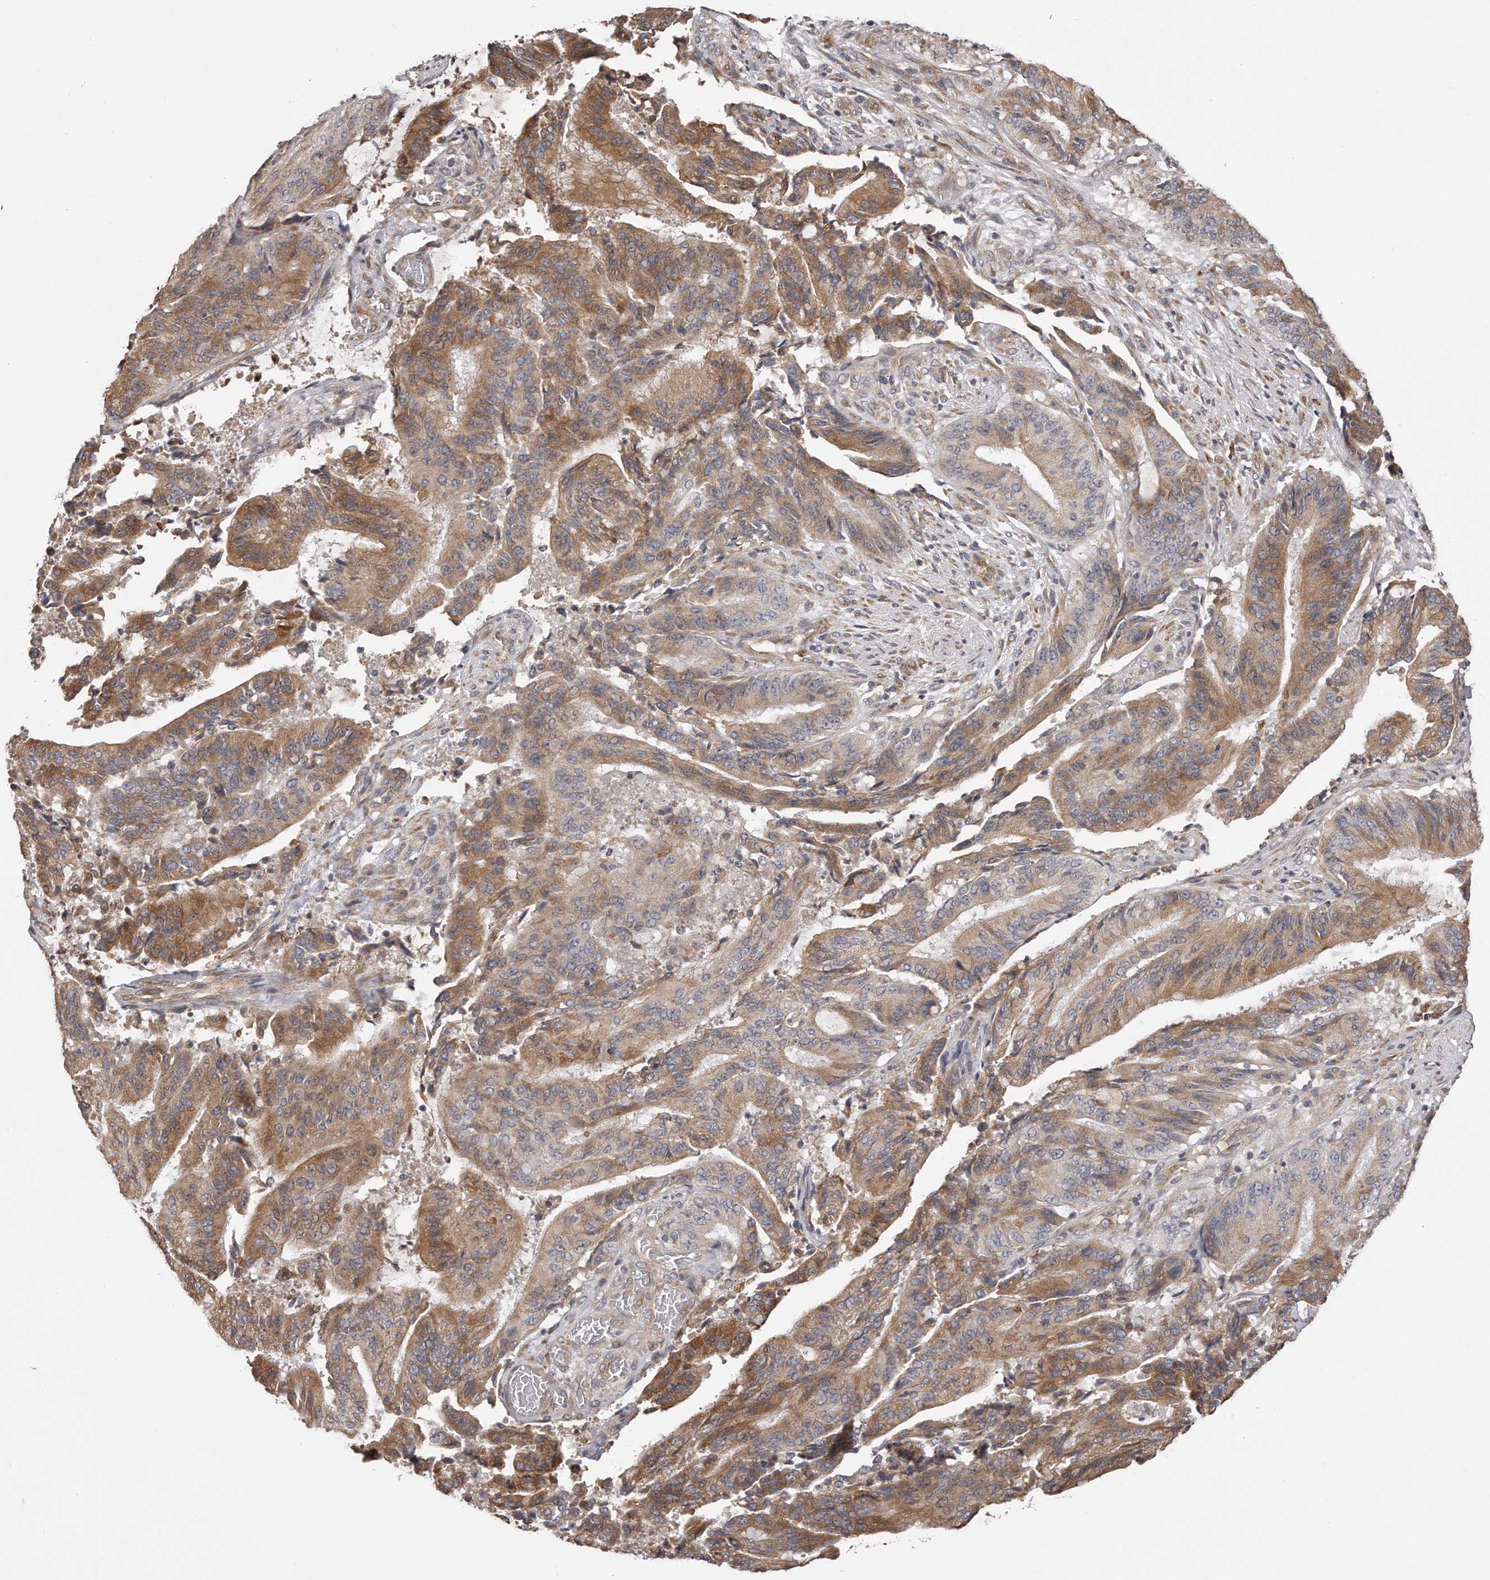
{"staining": {"intensity": "moderate", "quantity": ">75%", "location": "cytoplasmic/membranous"}, "tissue": "liver cancer", "cell_type": "Tumor cells", "image_type": "cancer", "snomed": [{"axis": "morphology", "description": "Normal tissue, NOS"}, {"axis": "morphology", "description": "Cholangiocarcinoma"}, {"axis": "topography", "description": "Liver"}, {"axis": "topography", "description": "Peripheral nerve tissue"}], "caption": "IHC of liver cancer (cholangiocarcinoma) reveals medium levels of moderate cytoplasmic/membranous positivity in approximately >75% of tumor cells. (DAB = brown stain, brightfield microscopy at high magnification).", "gene": "TRAPPC14", "patient": {"sex": "female", "age": 73}}